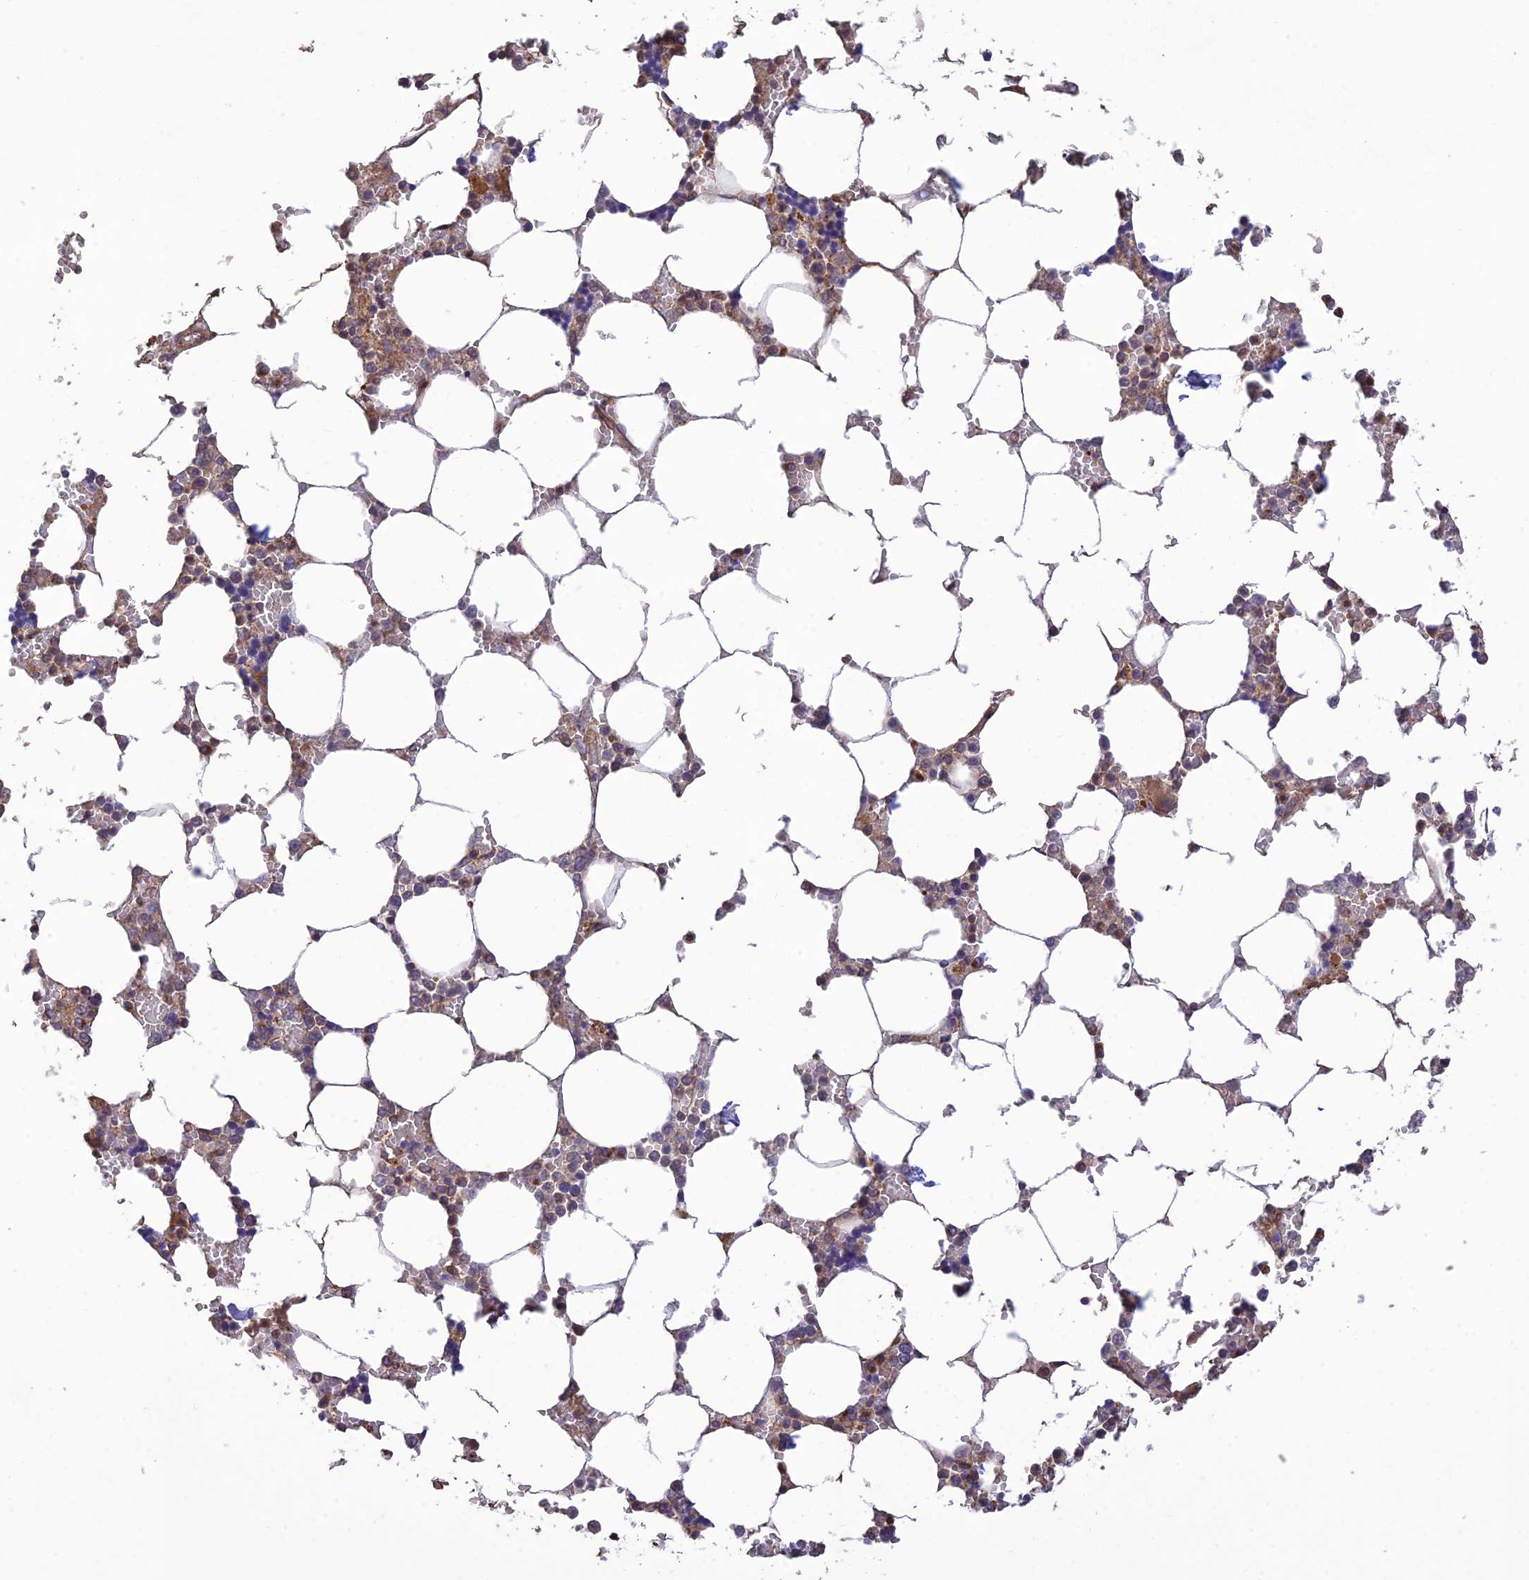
{"staining": {"intensity": "strong", "quantity": "25%-75%", "location": "cytoplasmic/membranous"}, "tissue": "bone marrow", "cell_type": "Hematopoietic cells", "image_type": "normal", "snomed": [{"axis": "morphology", "description": "Normal tissue, NOS"}, {"axis": "topography", "description": "Bone marrow"}], "caption": "A histopathology image showing strong cytoplasmic/membranous positivity in about 25%-75% of hematopoietic cells in benign bone marrow, as visualized by brown immunohistochemical staining.", "gene": "TMEM131L", "patient": {"sex": "male", "age": 64}}